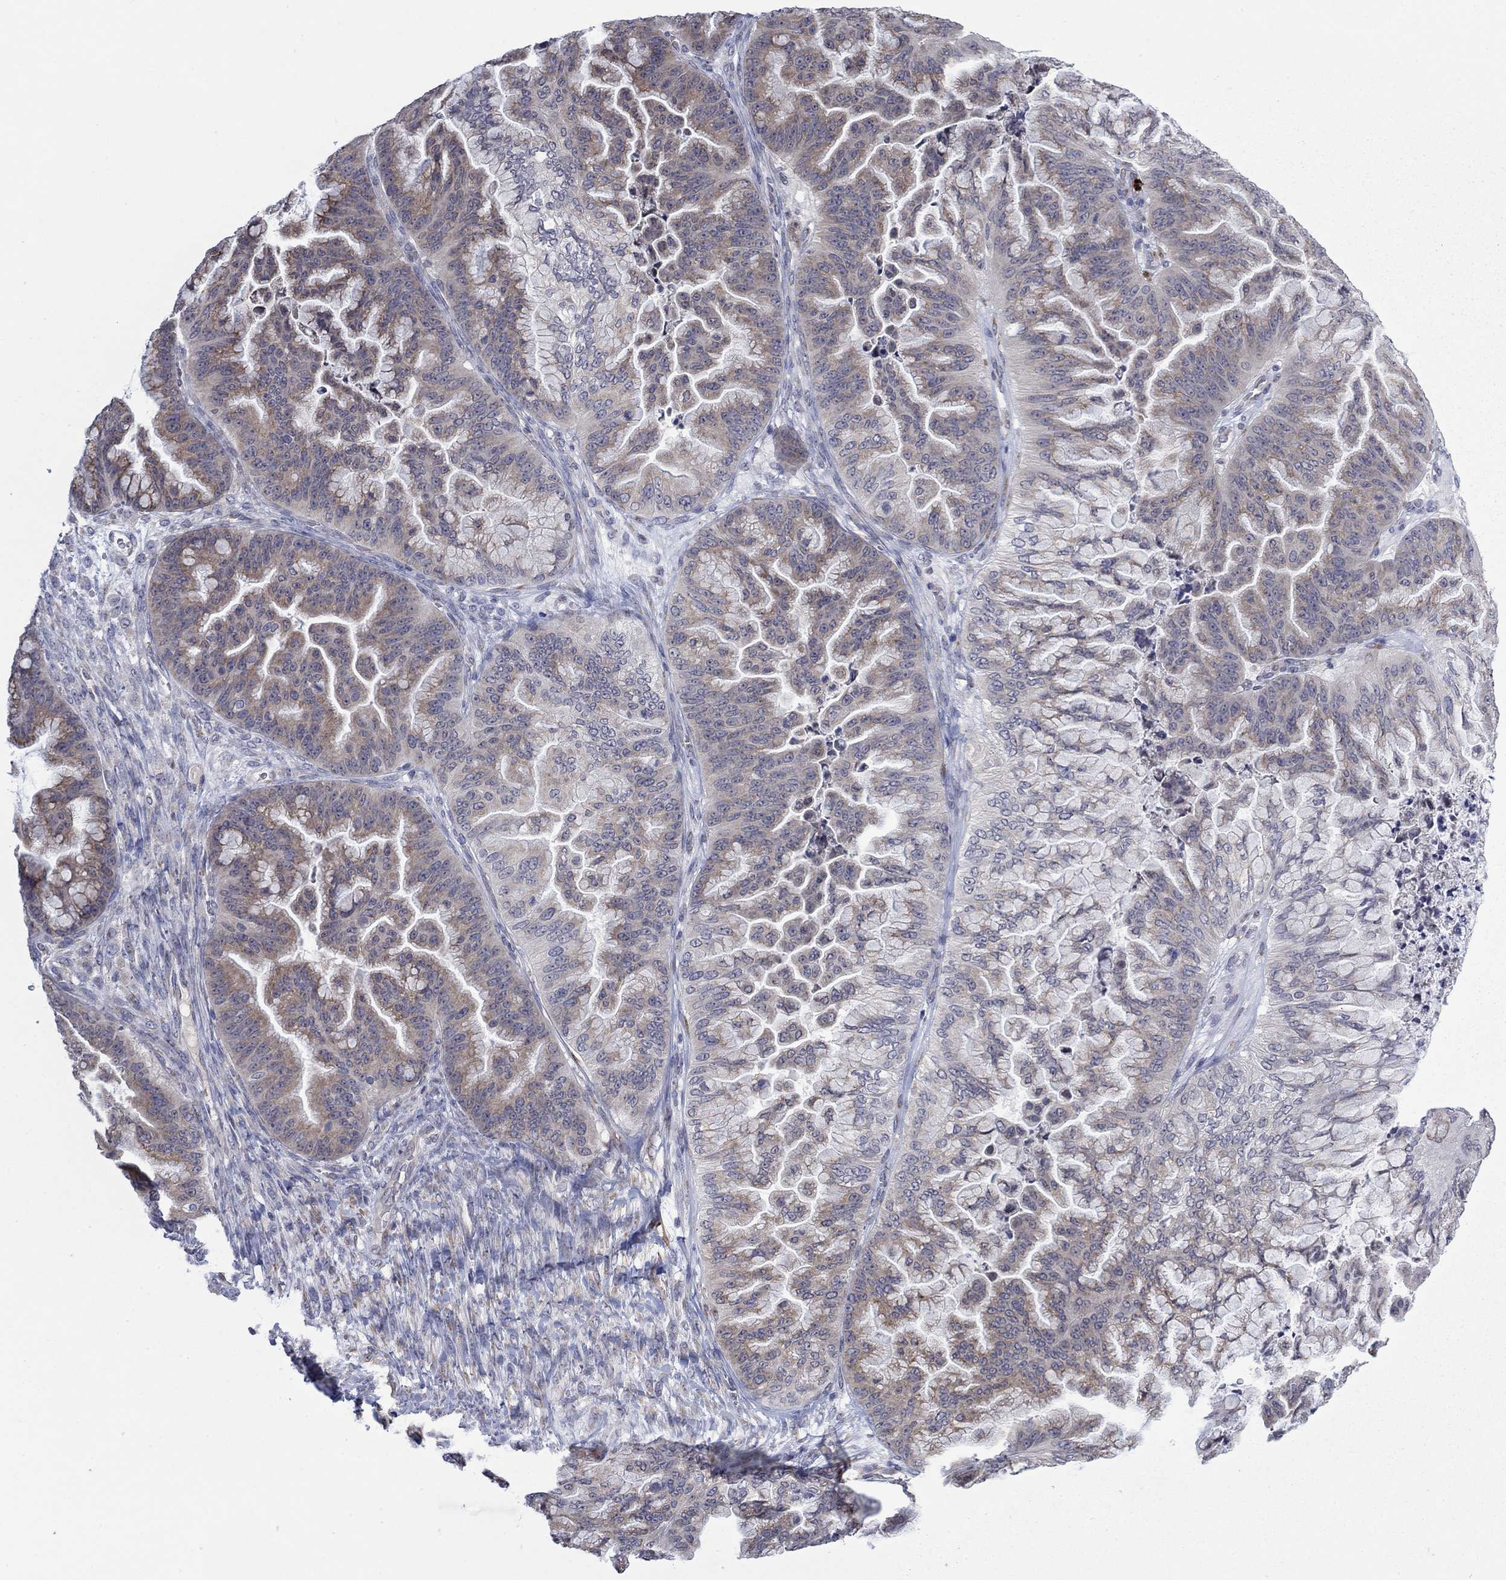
{"staining": {"intensity": "weak", "quantity": "25%-75%", "location": "cytoplasmic/membranous"}, "tissue": "ovarian cancer", "cell_type": "Tumor cells", "image_type": "cancer", "snomed": [{"axis": "morphology", "description": "Cystadenocarcinoma, mucinous, NOS"}, {"axis": "topography", "description": "Ovary"}], "caption": "A low amount of weak cytoplasmic/membranous positivity is identified in approximately 25%-75% of tumor cells in ovarian cancer tissue. Nuclei are stained in blue.", "gene": "MTRFR", "patient": {"sex": "female", "age": 67}}